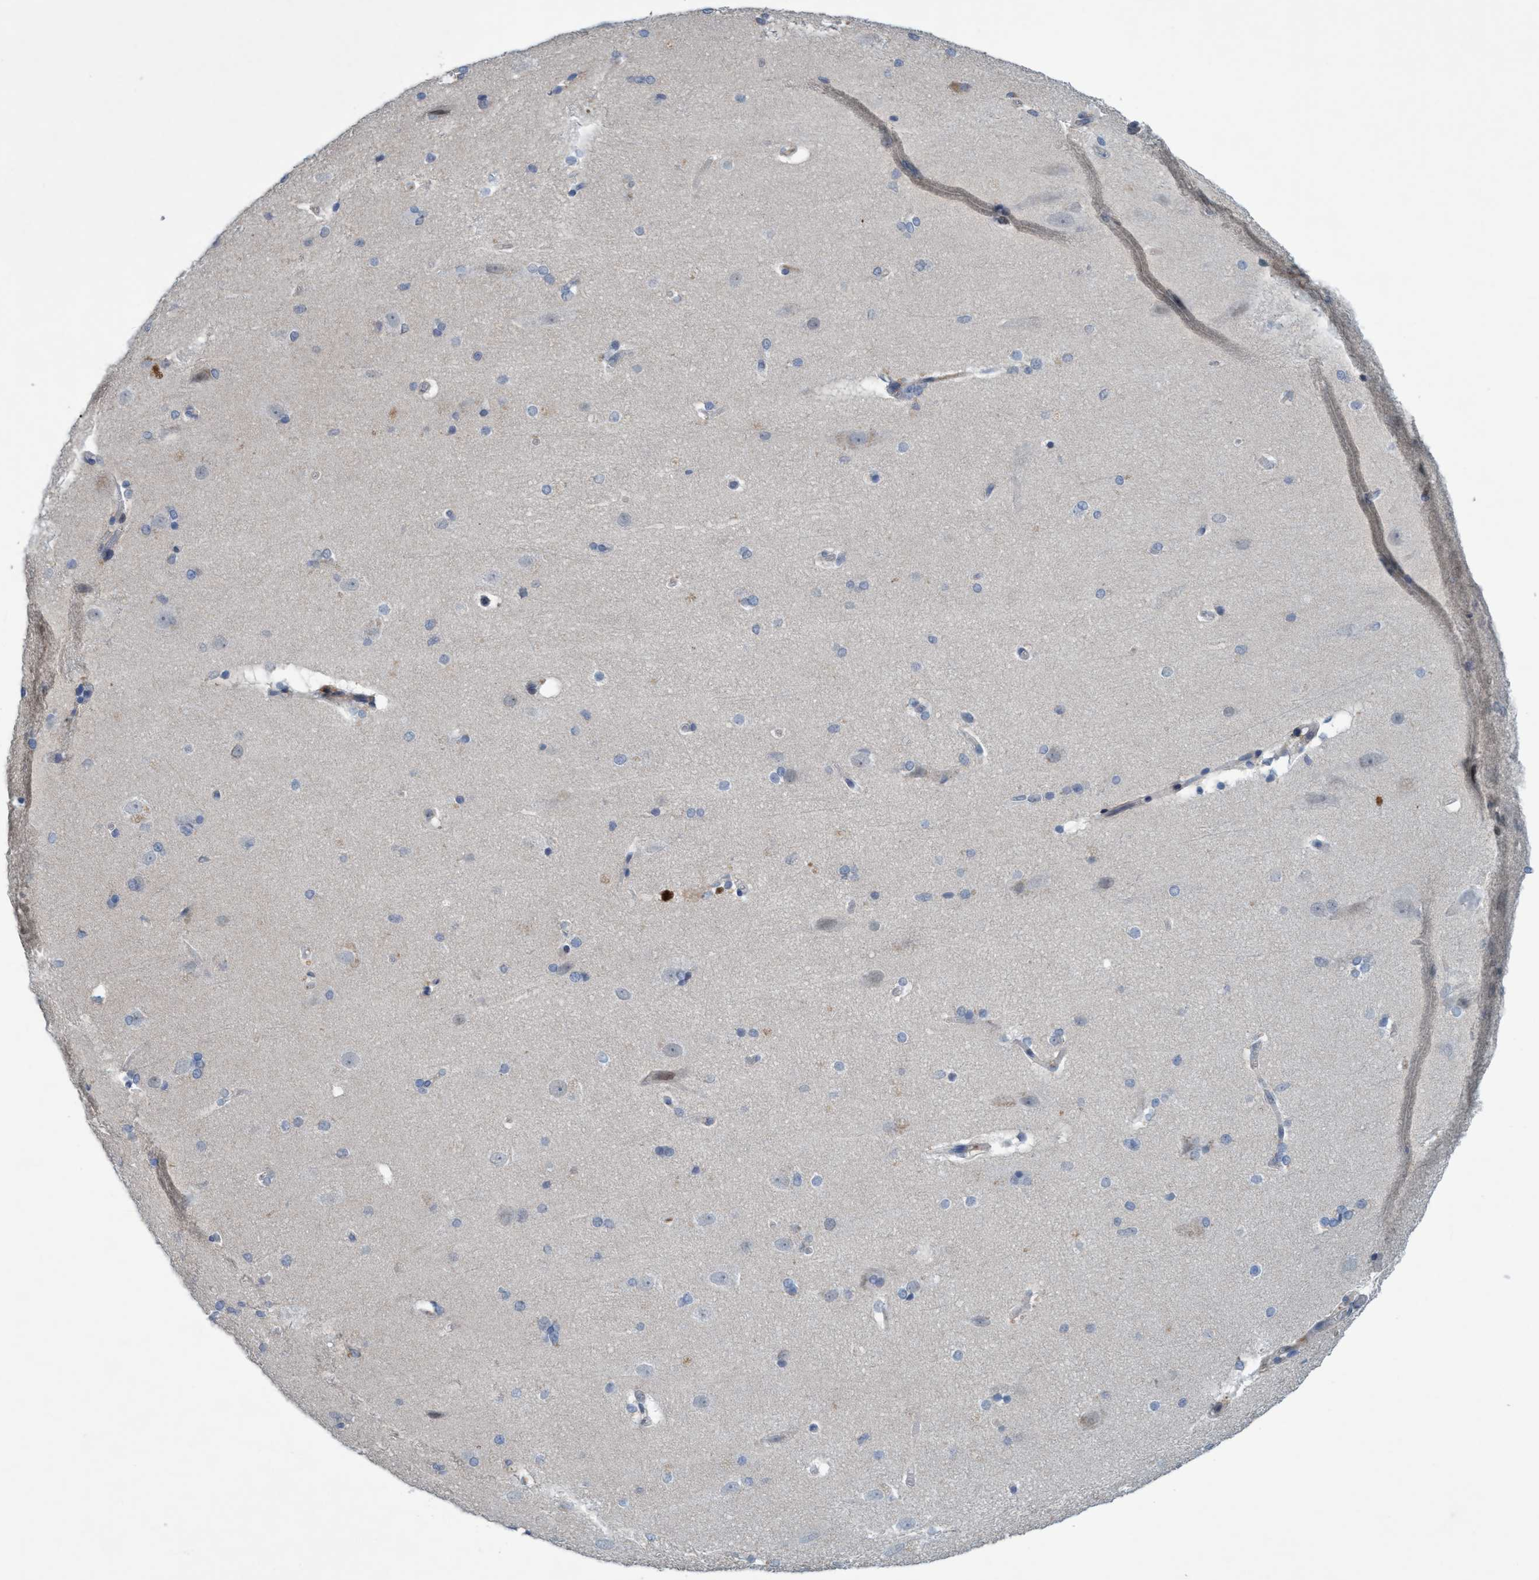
{"staining": {"intensity": "negative", "quantity": "none", "location": "none"}, "tissue": "cerebral cortex", "cell_type": "Endothelial cells", "image_type": "normal", "snomed": [{"axis": "morphology", "description": "Normal tissue, NOS"}, {"axis": "topography", "description": "Cerebral cortex"}, {"axis": "topography", "description": "Hippocampus"}], "caption": "Image shows no protein positivity in endothelial cells of benign cerebral cortex. The staining was performed using DAB to visualize the protein expression in brown, while the nuclei were stained in blue with hematoxylin (Magnification: 20x).", "gene": "RNF208", "patient": {"sex": "female", "age": 19}}